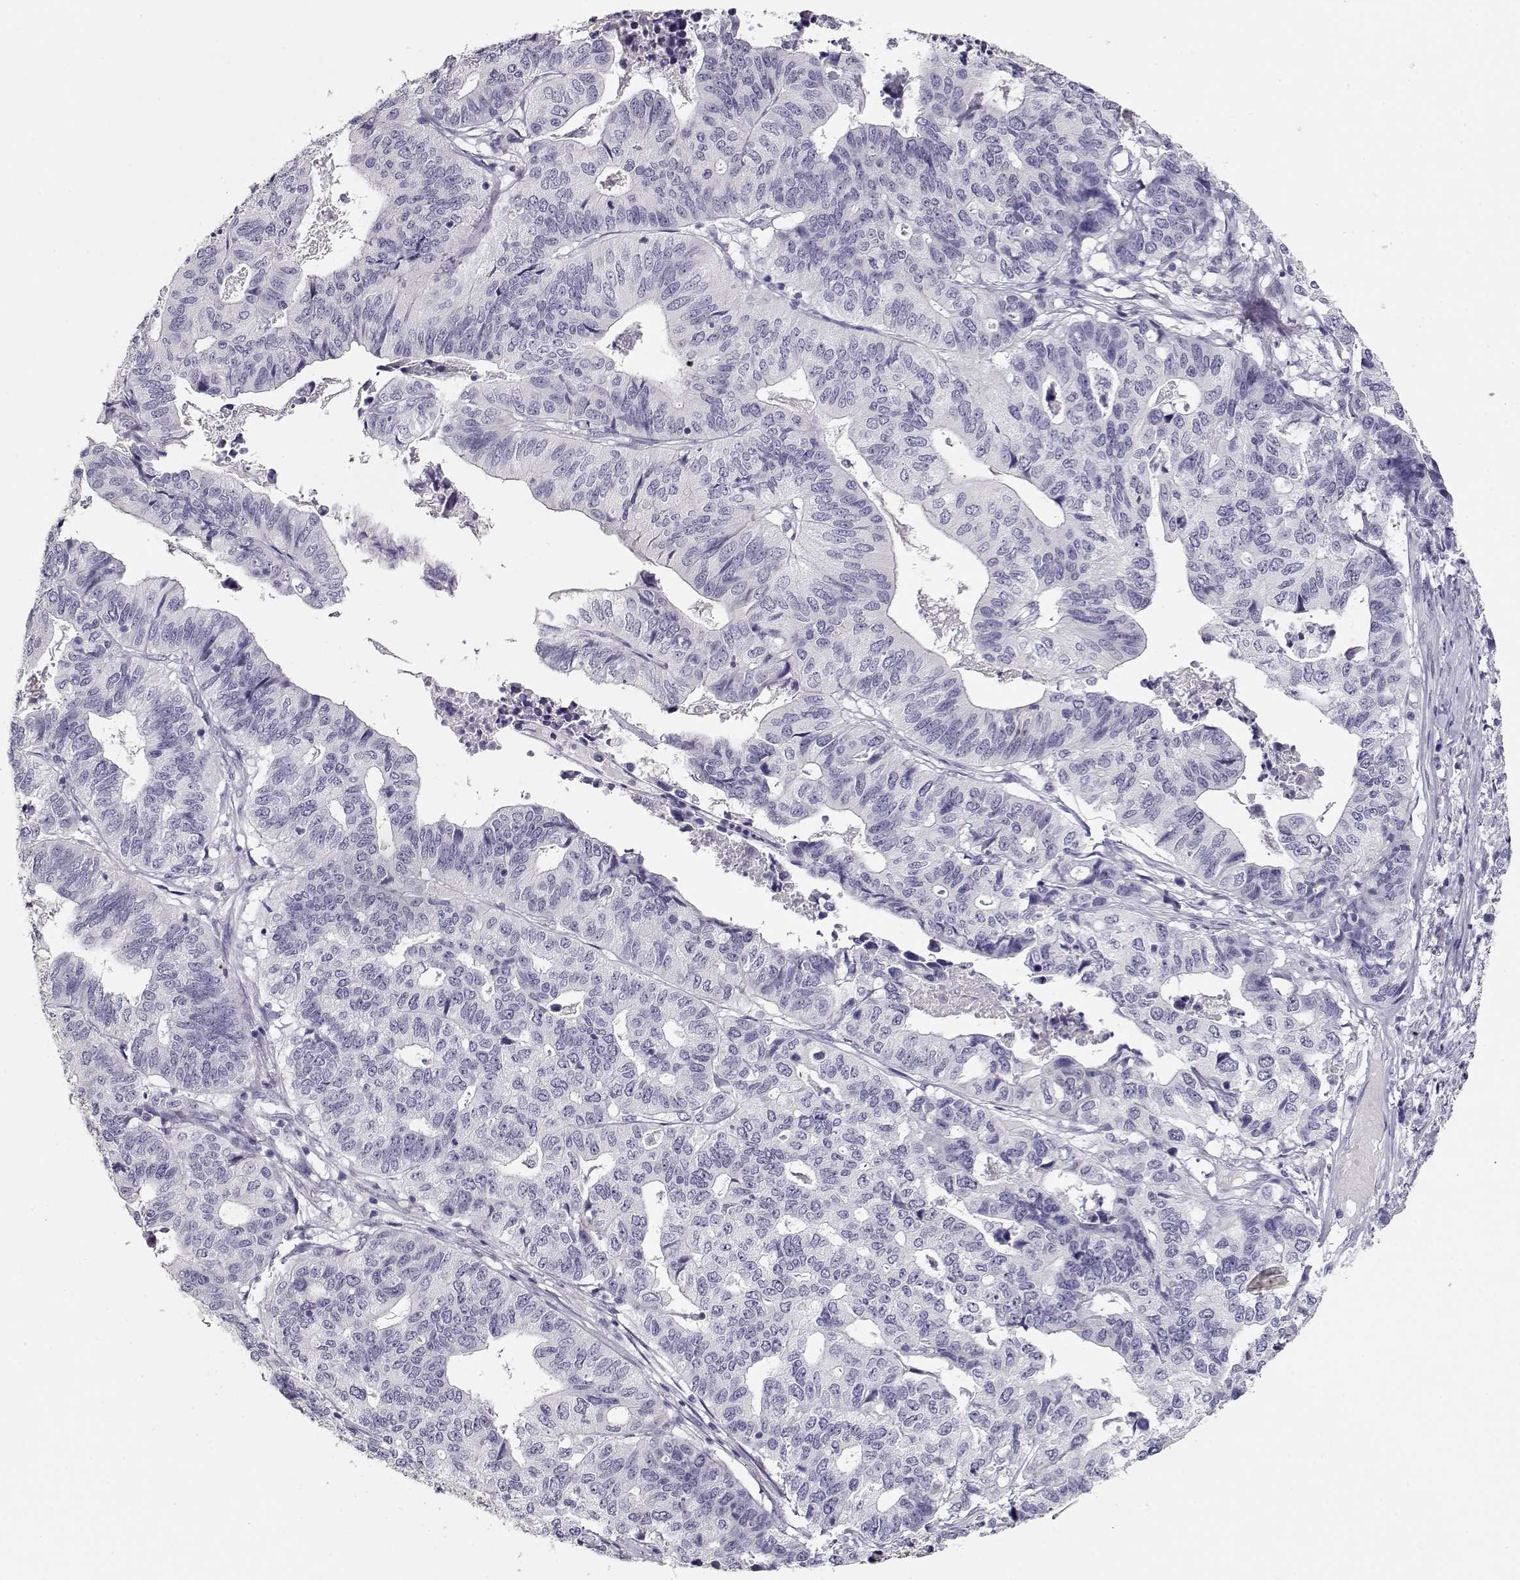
{"staining": {"intensity": "negative", "quantity": "none", "location": "none"}, "tissue": "stomach cancer", "cell_type": "Tumor cells", "image_type": "cancer", "snomed": [{"axis": "morphology", "description": "Adenocarcinoma, NOS"}, {"axis": "topography", "description": "Stomach, upper"}], "caption": "The image exhibits no staining of tumor cells in adenocarcinoma (stomach).", "gene": "MAGEC1", "patient": {"sex": "female", "age": 67}}